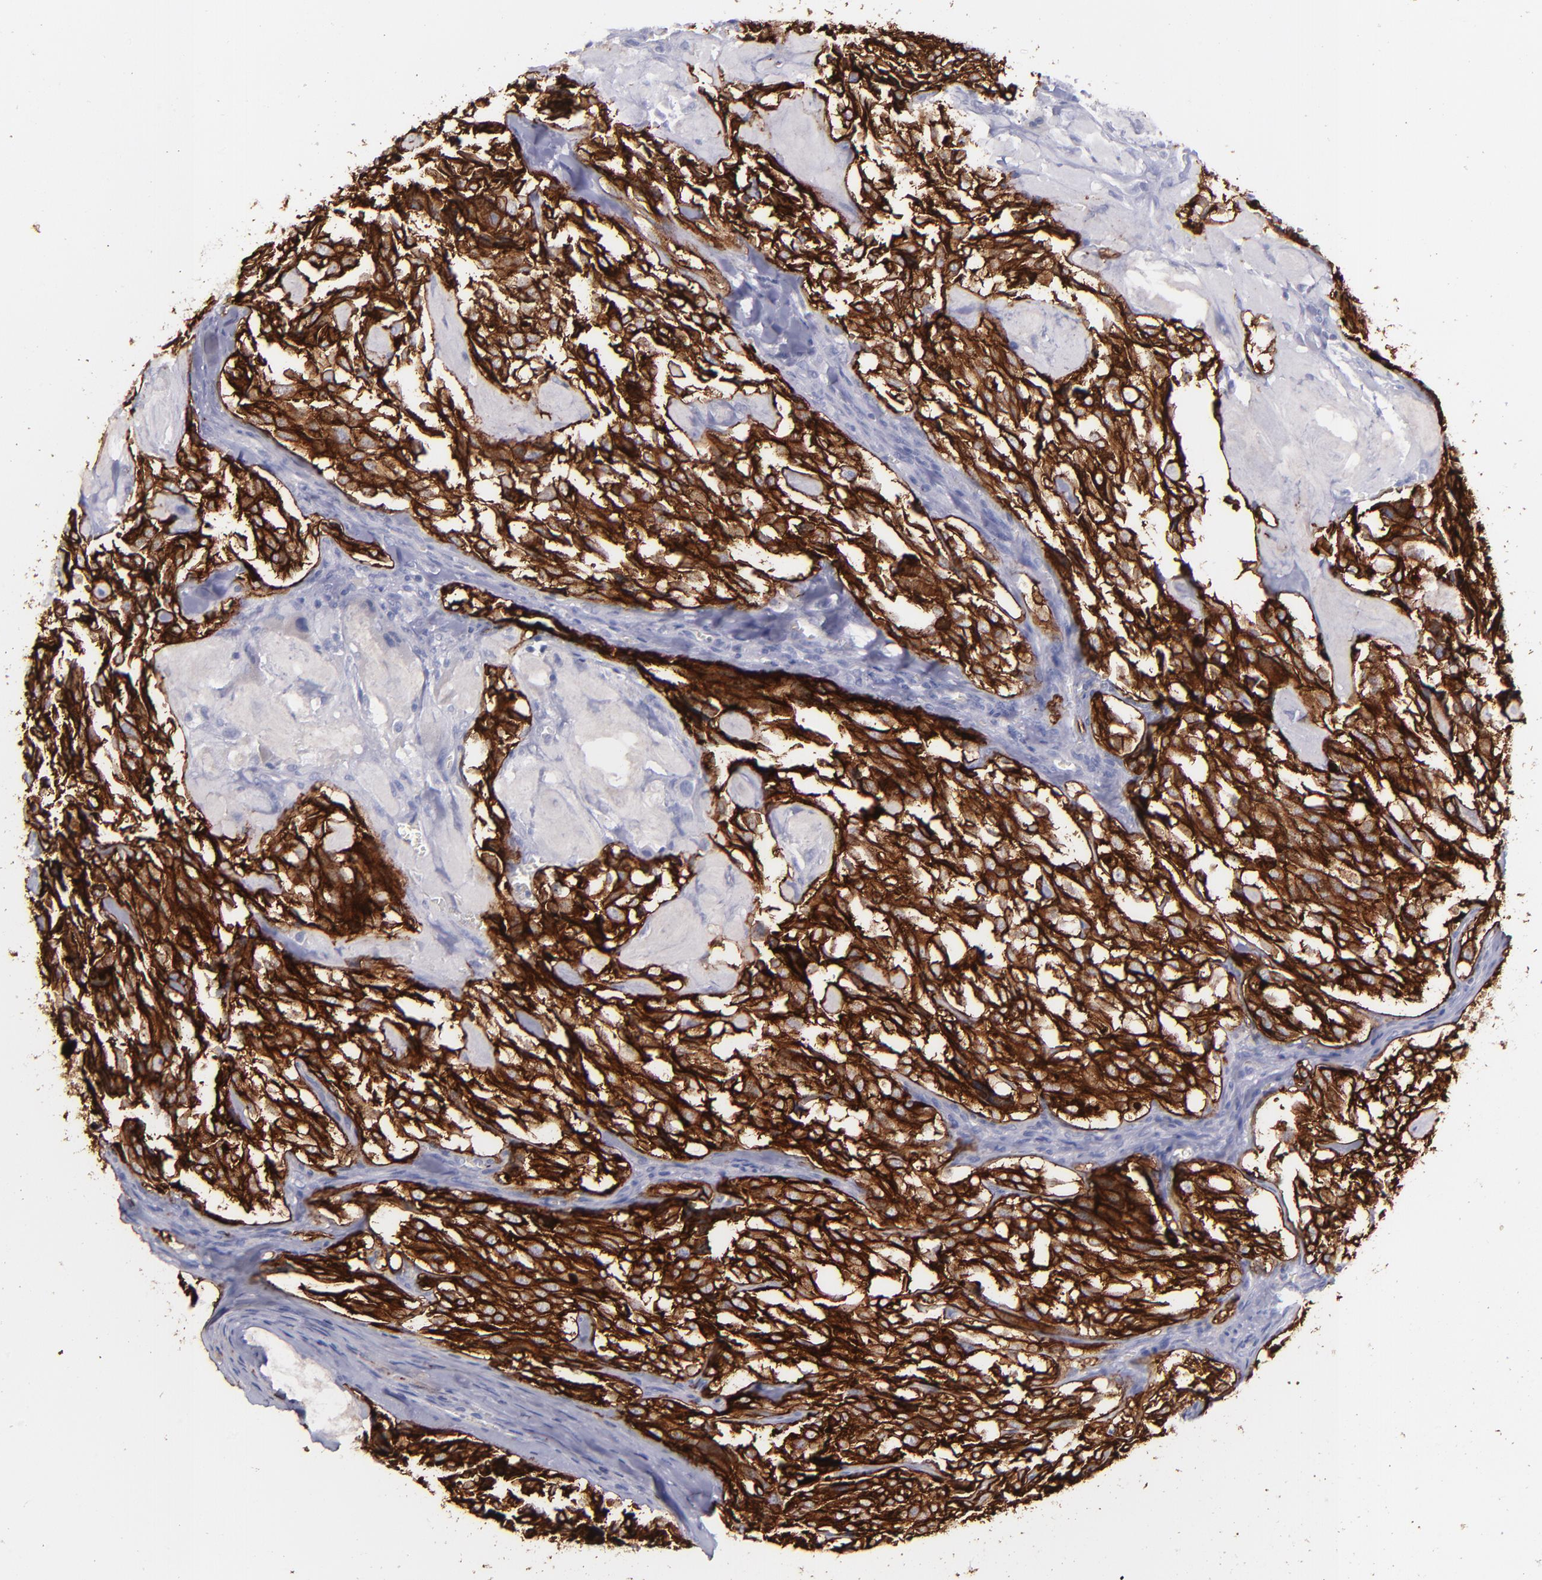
{"staining": {"intensity": "strong", "quantity": ">75%", "location": "cytoplasmic/membranous"}, "tissue": "thyroid cancer", "cell_type": "Tumor cells", "image_type": "cancer", "snomed": [{"axis": "morphology", "description": "Carcinoma, NOS"}, {"axis": "morphology", "description": "Carcinoid, malignant, NOS"}, {"axis": "topography", "description": "Thyroid gland"}], "caption": "The histopathology image shows staining of thyroid carcinoma, revealing strong cytoplasmic/membranous protein expression (brown color) within tumor cells.", "gene": "SNAP25", "patient": {"sex": "male", "age": 33}}